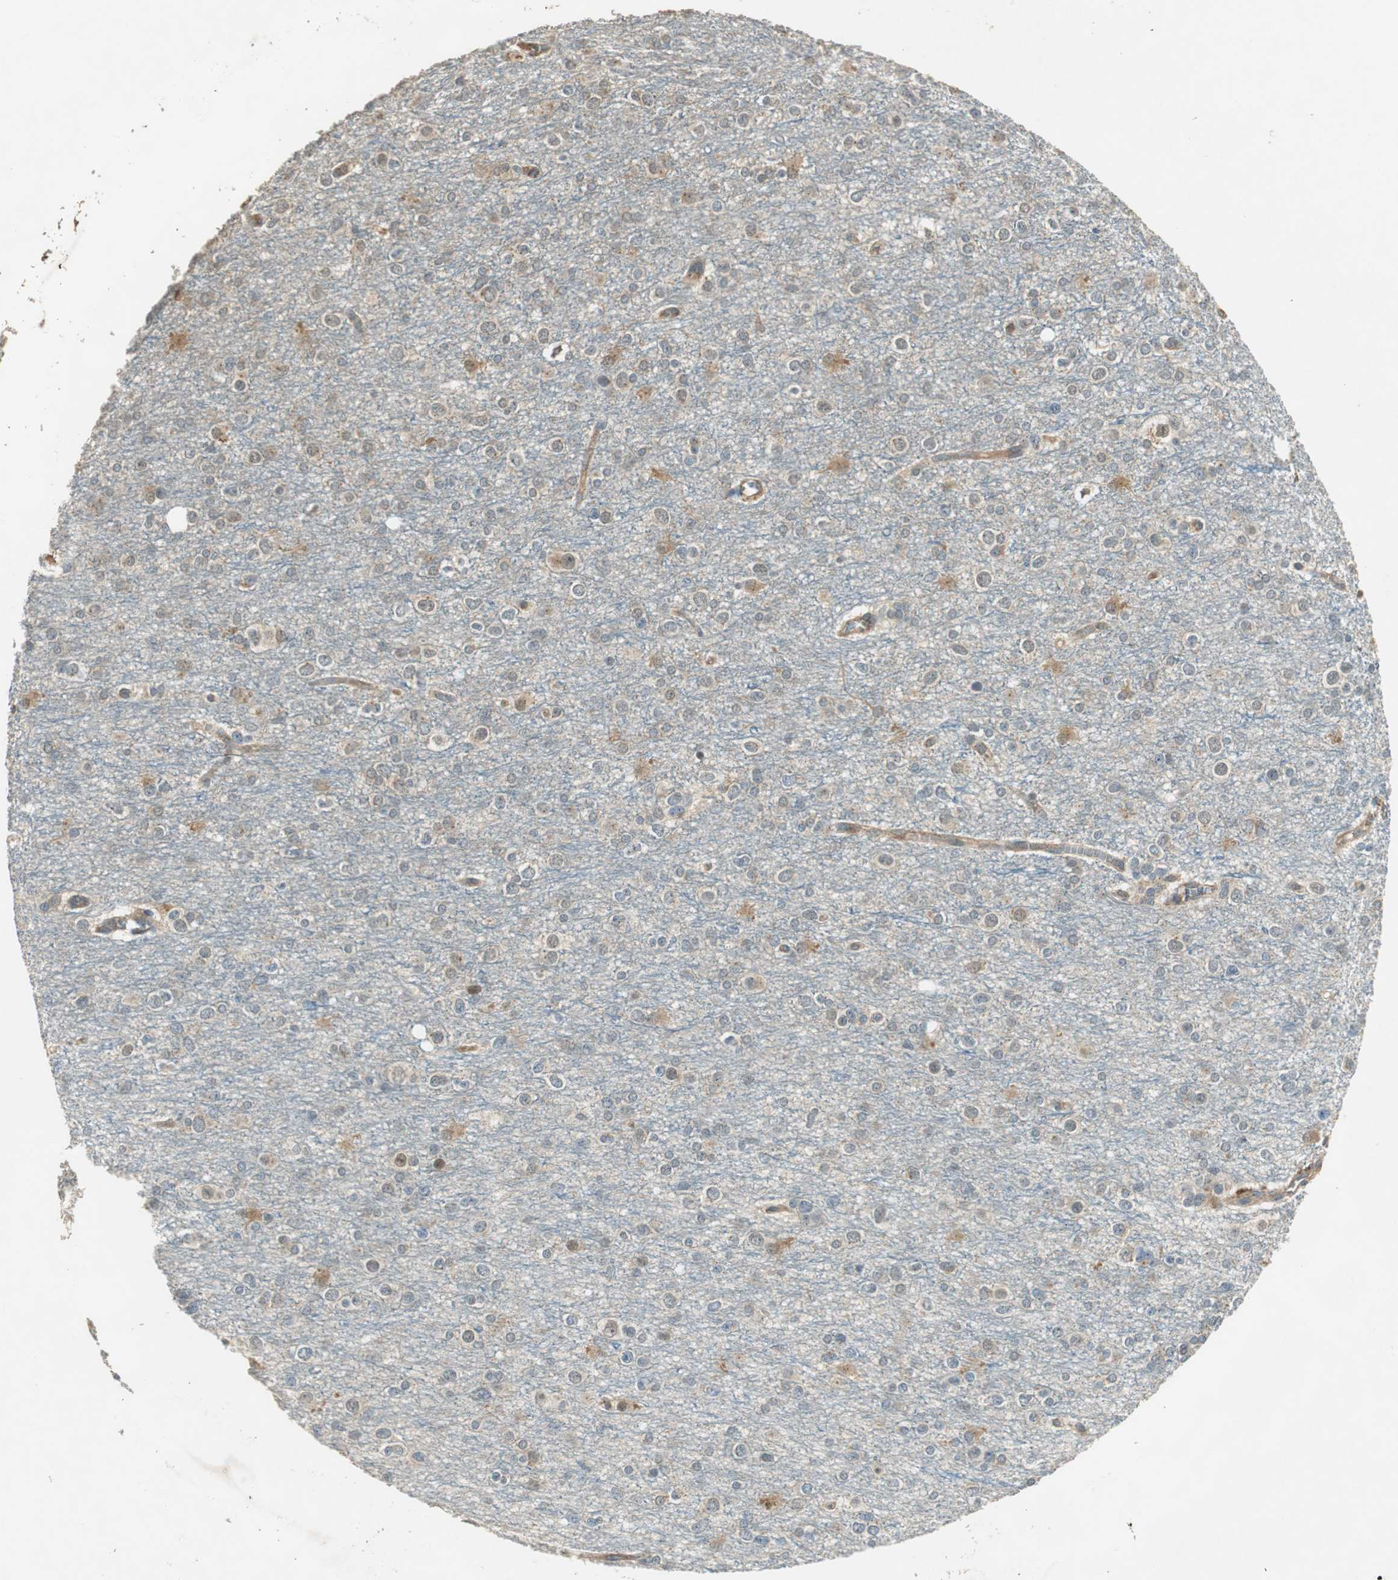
{"staining": {"intensity": "weak", "quantity": "25%-75%", "location": "cytoplasmic/membranous,nuclear"}, "tissue": "glioma", "cell_type": "Tumor cells", "image_type": "cancer", "snomed": [{"axis": "morphology", "description": "Glioma, malignant, Low grade"}, {"axis": "topography", "description": "Brain"}], "caption": "This is an image of immunohistochemistry staining of glioma, which shows weak positivity in the cytoplasmic/membranous and nuclear of tumor cells.", "gene": "PSMB4", "patient": {"sex": "male", "age": 42}}